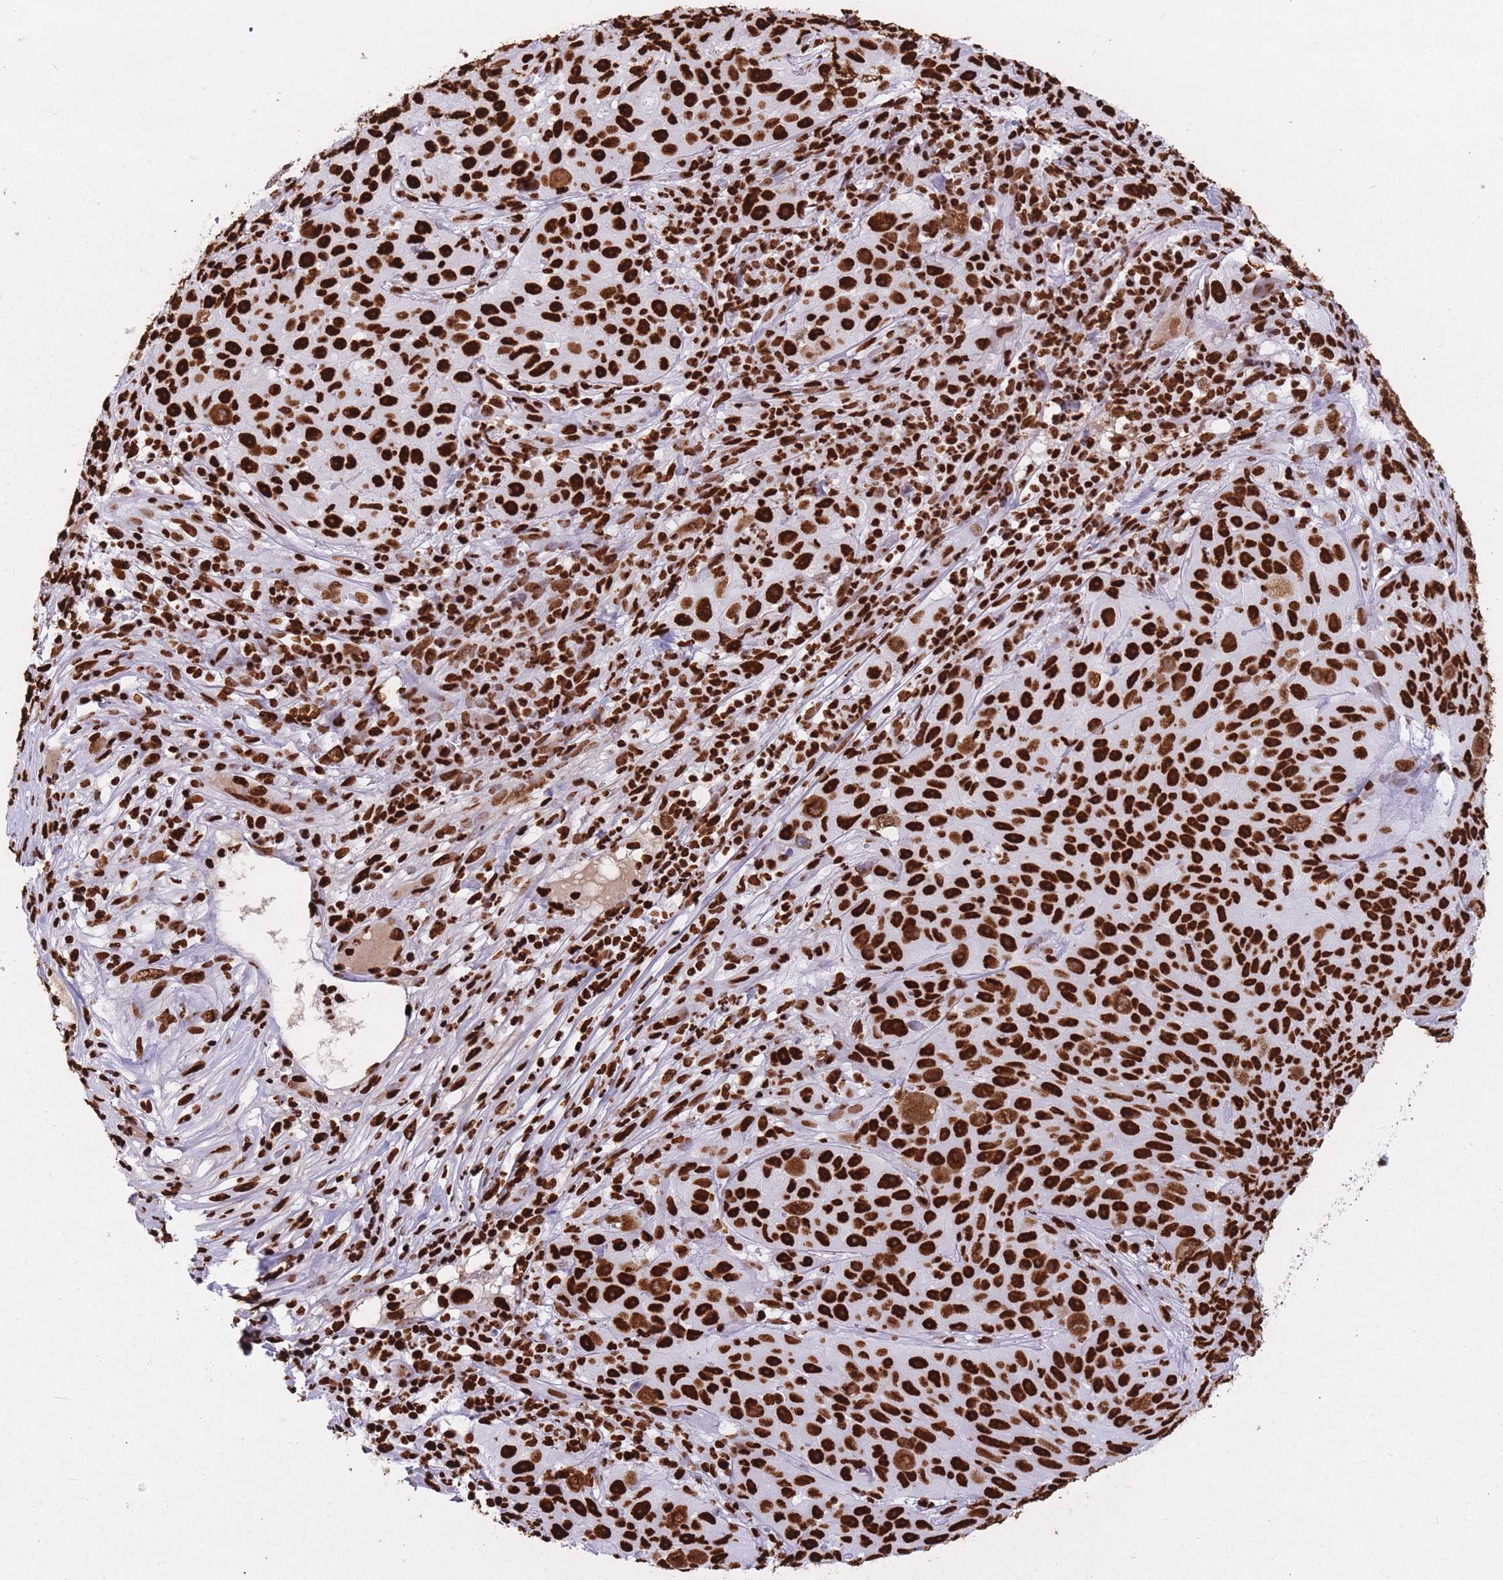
{"staining": {"intensity": "strong", "quantity": ">75%", "location": "nuclear"}, "tissue": "skin cancer", "cell_type": "Tumor cells", "image_type": "cancer", "snomed": [{"axis": "morphology", "description": "Squamous cell carcinoma, NOS"}, {"axis": "topography", "description": "Skin"}], "caption": "Skin squamous cell carcinoma stained with DAB (3,3'-diaminobenzidine) immunohistochemistry reveals high levels of strong nuclear positivity in approximately >75% of tumor cells. The protein of interest is shown in brown color, while the nuclei are stained blue.", "gene": "HNRNPUL1", "patient": {"sex": "female", "age": 87}}